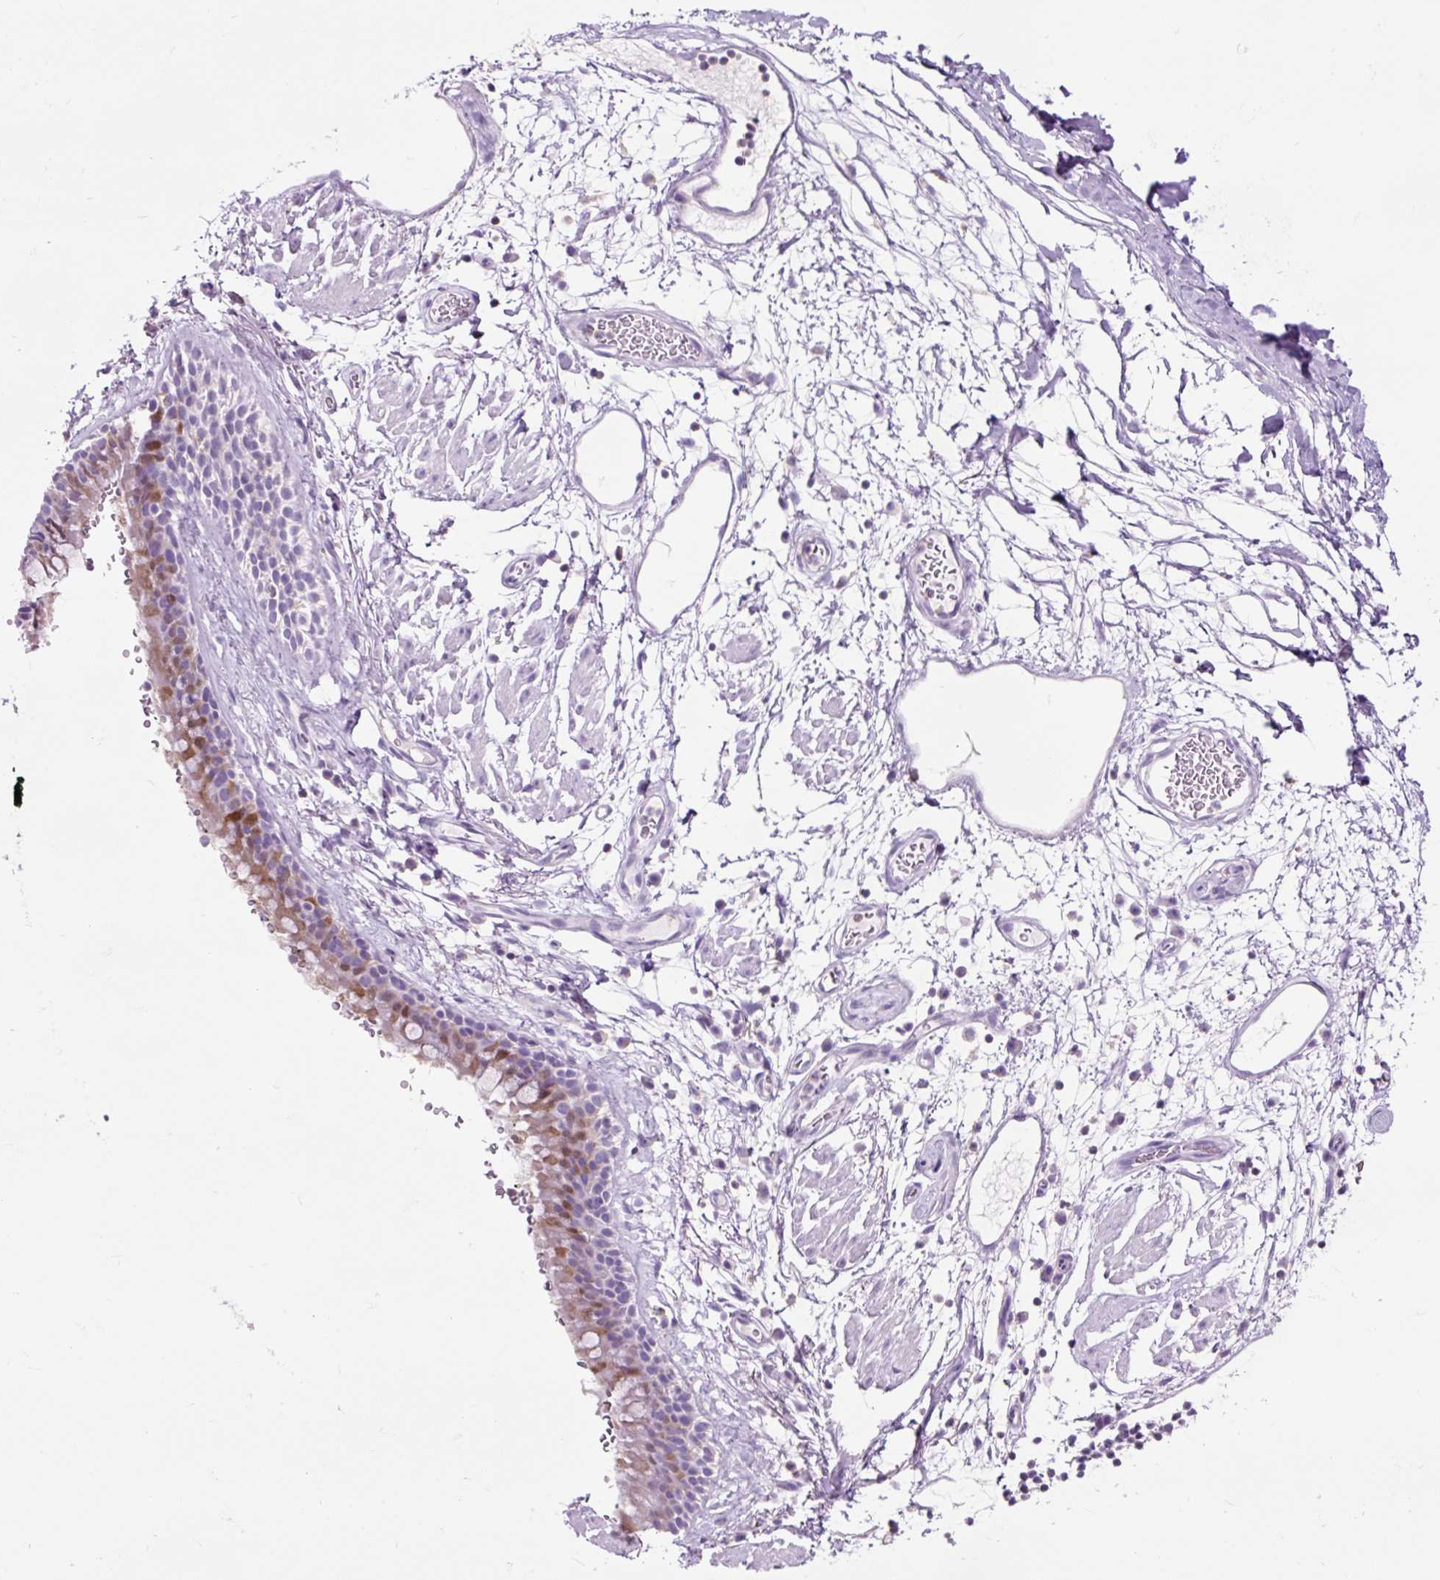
{"staining": {"intensity": "negative", "quantity": "none", "location": "none"}, "tissue": "adipose tissue", "cell_type": "Adipocytes", "image_type": "normal", "snomed": [{"axis": "morphology", "description": "Normal tissue, NOS"}, {"axis": "topography", "description": "Cartilage tissue"}, {"axis": "topography", "description": "Bronchus"}], "caption": "This histopathology image is of benign adipose tissue stained with immunohistochemistry to label a protein in brown with the nuclei are counter-stained blue. There is no positivity in adipocytes. (Stains: DAB (3,3'-diaminobenzidine) immunohistochemistry (IHC) with hematoxylin counter stain, Microscopy: brightfield microscopy at high magnification).", "gene": "OR10A7", "patient": {"sex": "male", "age": 58}}